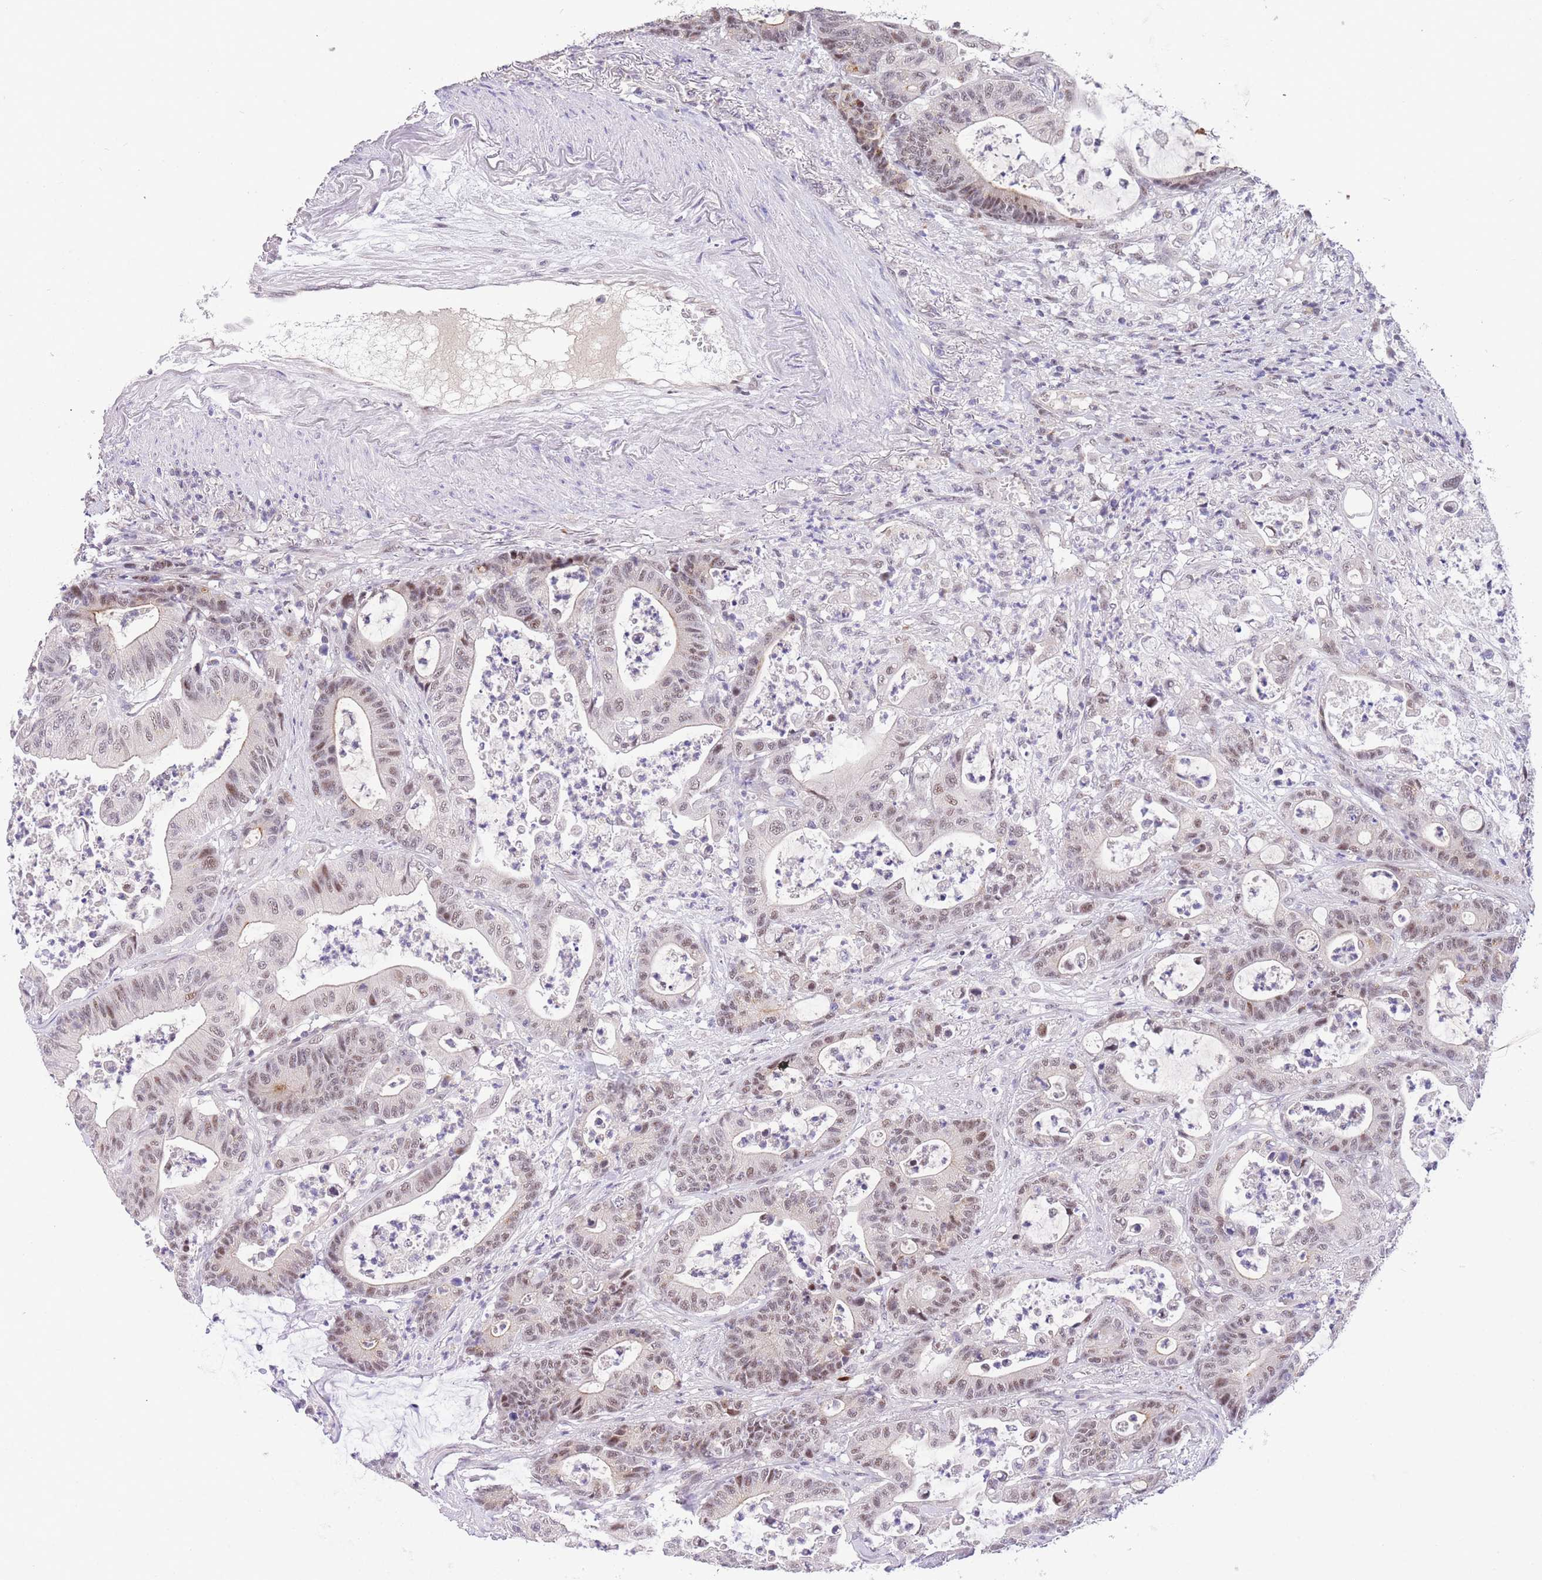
{"staining": {"intensity": "weak", "quantity": ">75%", "location": "nuclear"}, "tissue": "colorectal cancer", "cell_type": "Tumor cells", "image_type": "cancer", "snomed": [{"axis": "morphology", "description": "Adenocarcinoma, NOS"}, {"axis": "topography", "description": "Colon"}], "caption": "This is an image of immunohistochemistry staining of adenocarcinoma (colorectal), which shows weak staining in the nuclear of tumor cells.", "gene": "SLC35F2", "patient": {"sex": "female", "age": 84}}